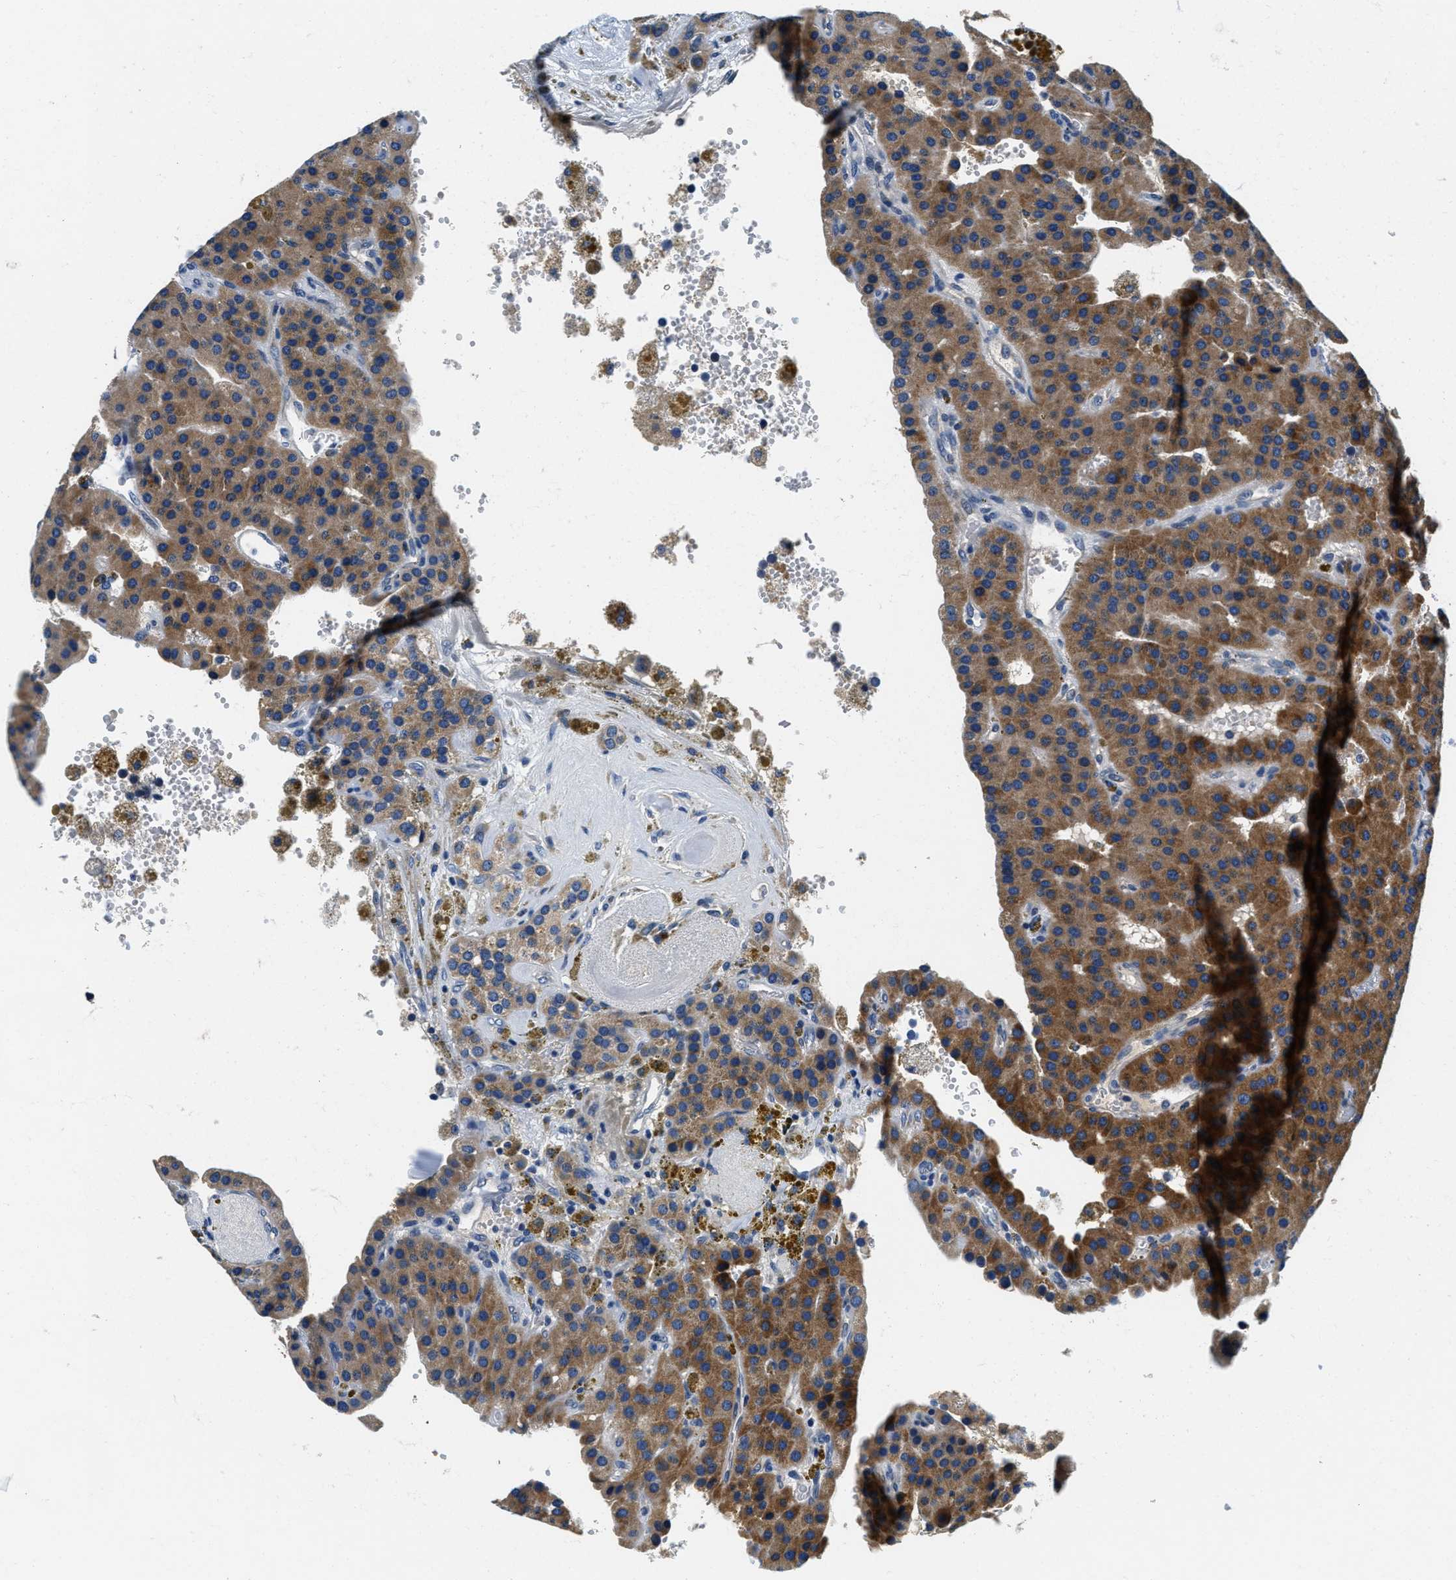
{"staining": {"intensity": "moderate", "quantity": "25%-75%", "location": "cytoplasmic/membranous"}, "tissue": "parathyroid gland", "cell_type": "Glandular cells", "image_type": "normal", "snomed": [{"axis": "morphology", "description": "Normal tissue, NOS"}, {"axis": "morphology", "description": "Adenoma, NOS"}, {"axis": "topography", "description": "Parathyroid gland"}], "caption": "The image shows staining of unremarkable parathyroid gland, revealing moderate cytoplasmic/membranous protein positivity (brown color) within glandular cells. The staining was performed using DAB (3,3'-diaminobenzidine) to visualize the protein expression in brown, while the nuclei were stained in blue with hematoxylin (Magnification: 20x).", "gene": "ALDH3A2", "patient": {"sex": "female", "age": 86}}